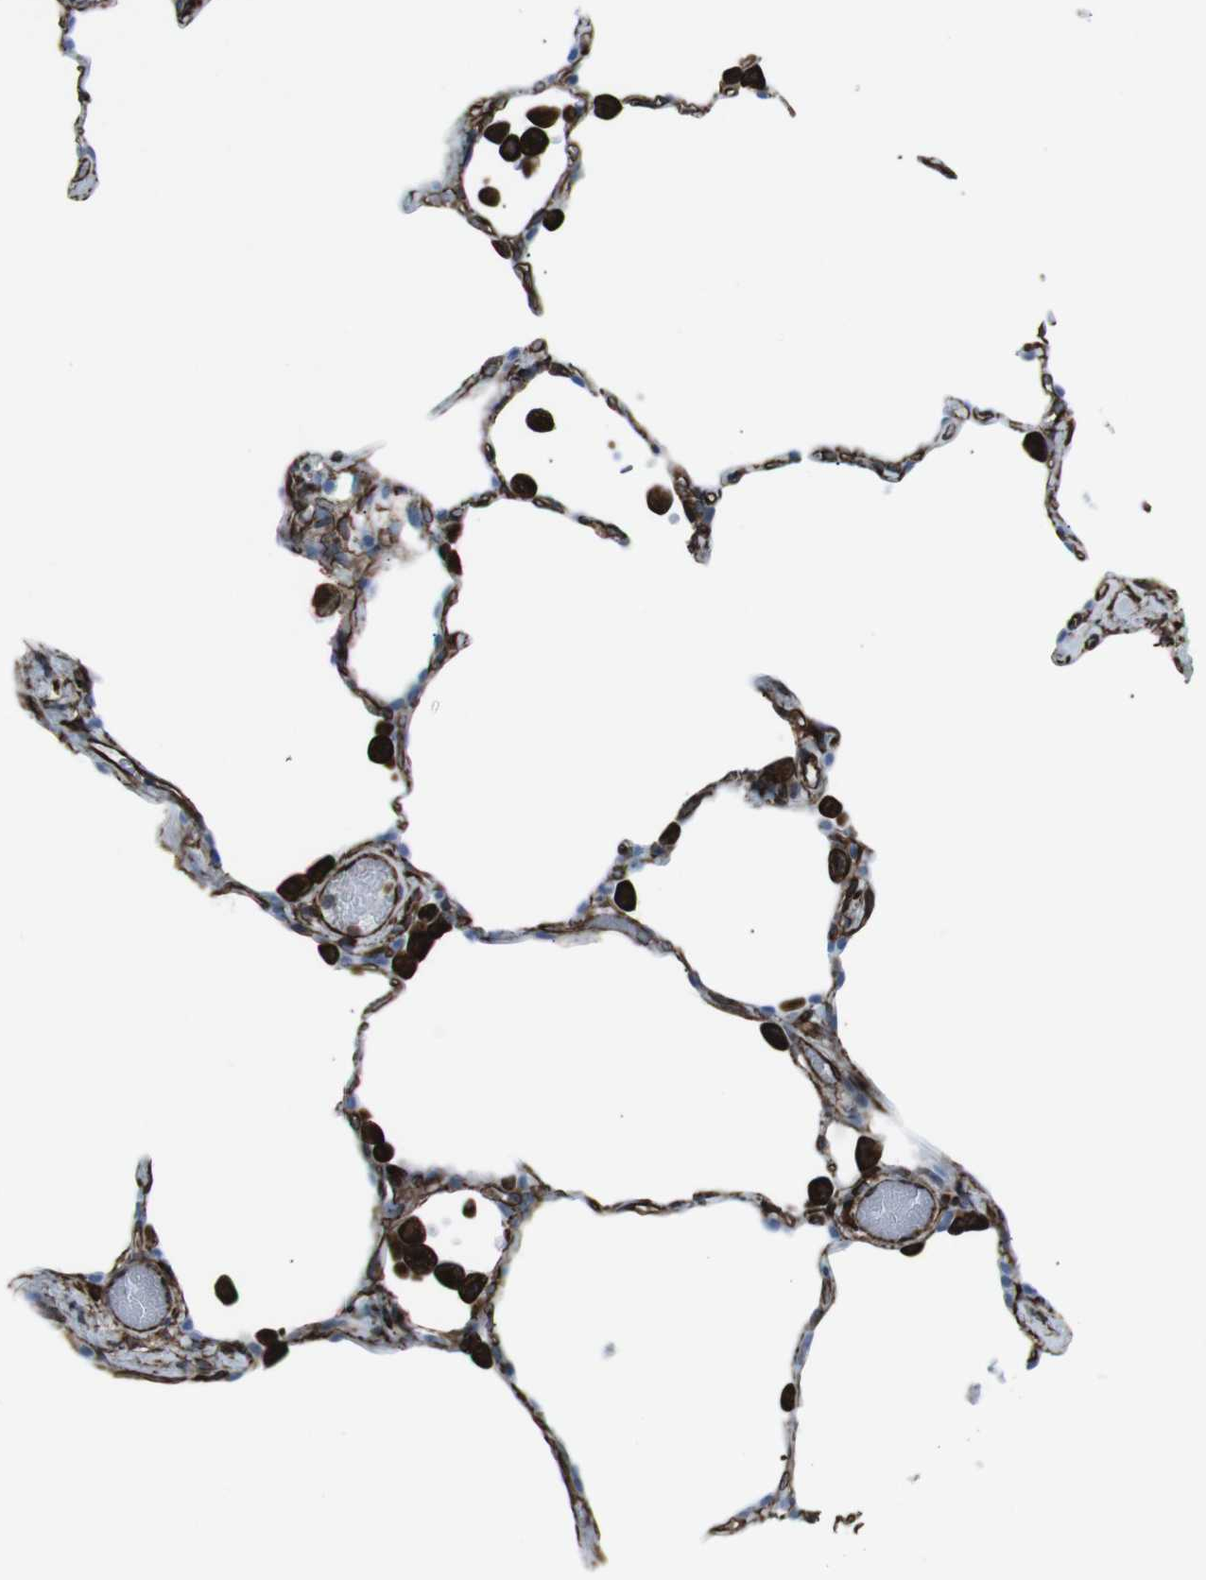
{"staining": {"intensity": "negative", "quantity": "none", "location": "none"}, "tissue": "lung", "cell_type": "Alveolar cells", "image_type": "normal", "snomed": [{"axis": "morphology", "description": "Normal tissue, NOS"}, {"axis": "topography", "description": "Lung"}], "caption": "A micrograph of lung stained for a protein shows no brown staining in alveolar cells. Nuclei are stained in blue.", "gene": "ZDHHC6", "patient": {"sex": "female", "age": 49}}